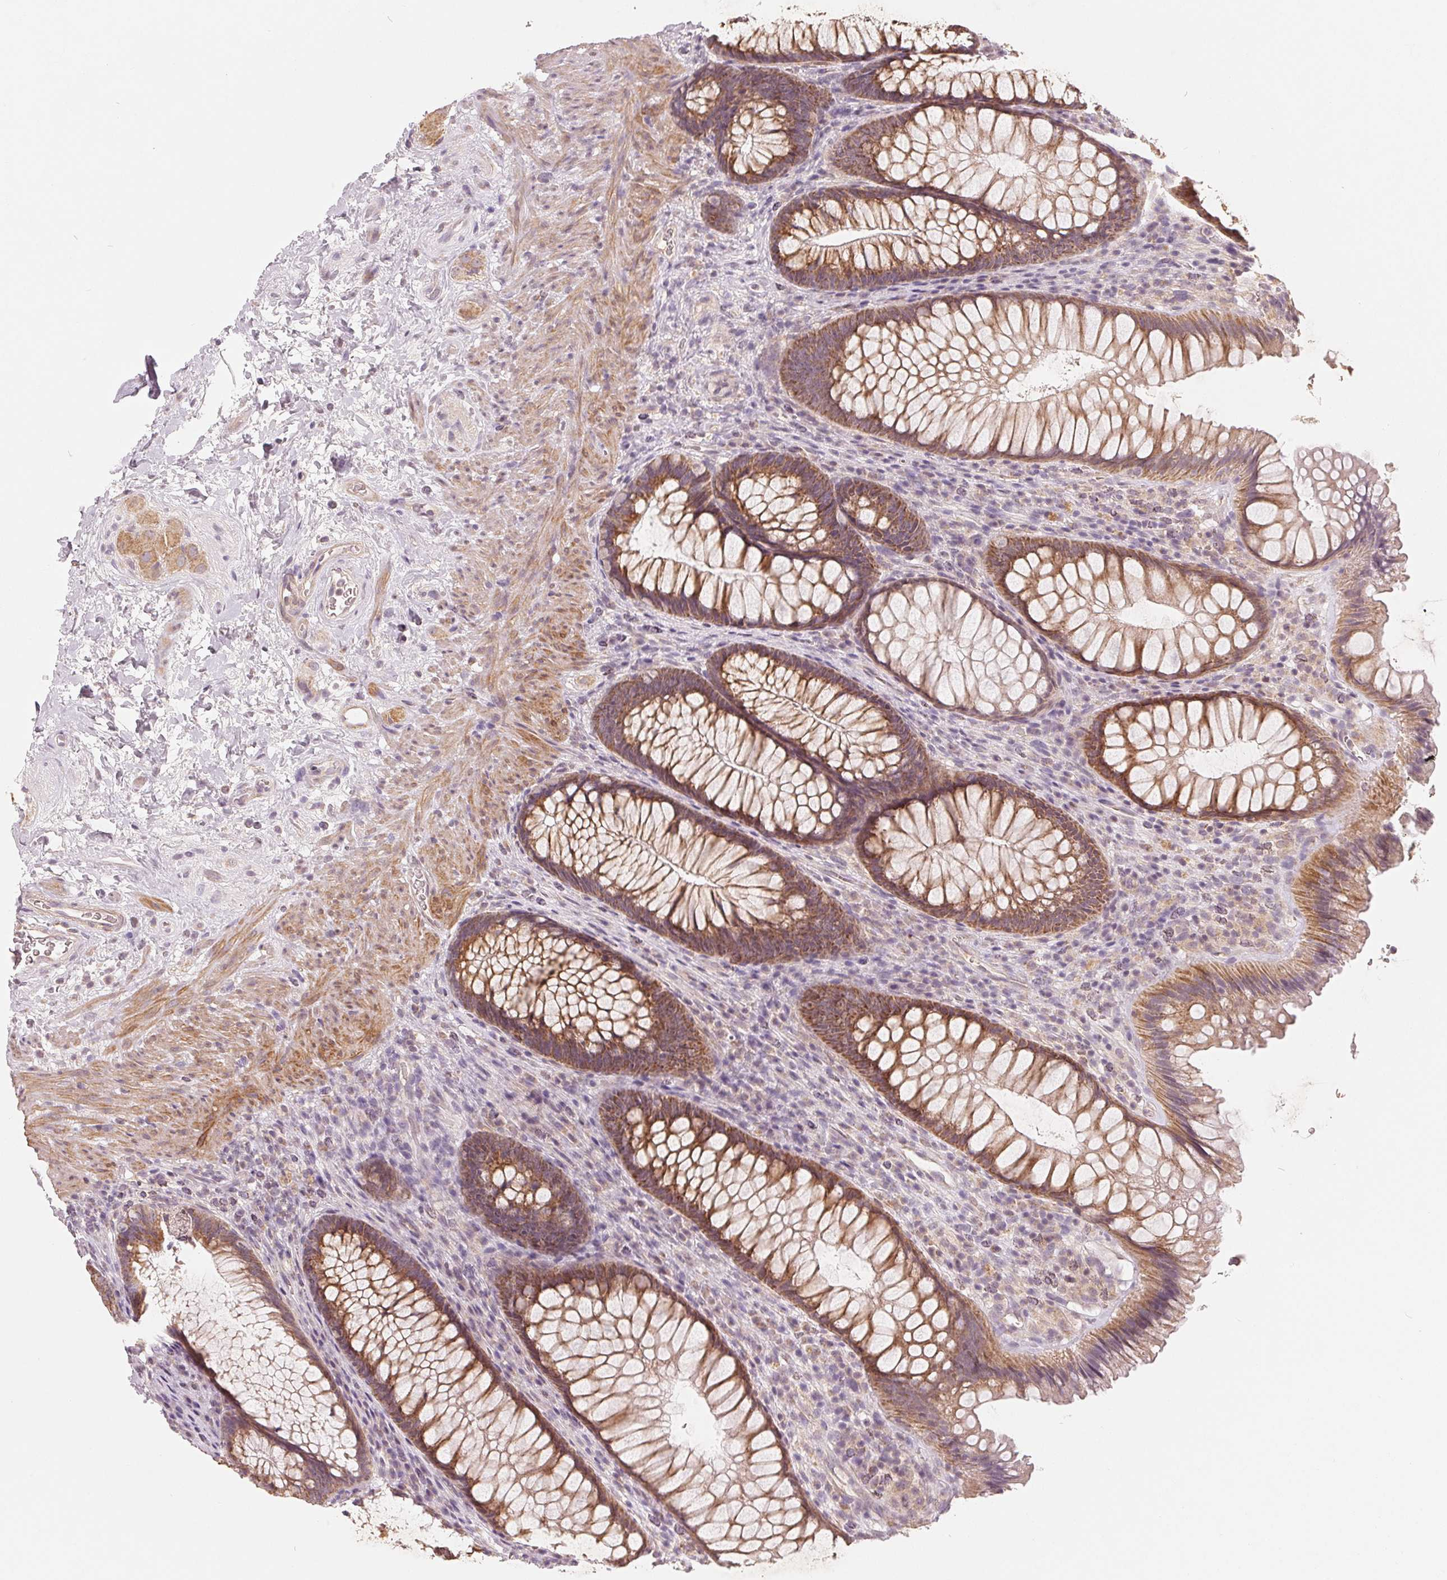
{"staining": {"intensity": "moderate", "quantity": ">75%", "location": "cytoplasmic/membranous"}, "tissue": "rectum", "cell_type": "Glandular cells", "image_type": "normal", "snomed": [{"axis": "morphology", "description": "Normal tissue, NOS"}, {"axis": "topography", "description": "Smooth muscle"}, {"axis": "topography", "description": "Rectum"}], "caption": "Immunohistochemical staining of benign rectum reveals >75% levels of moderate cytoplasmic/membranous protein positivity in about >75% of glandular cells.", "gene": "GHITM", "patient": {"sex": "male", "age": 53}}